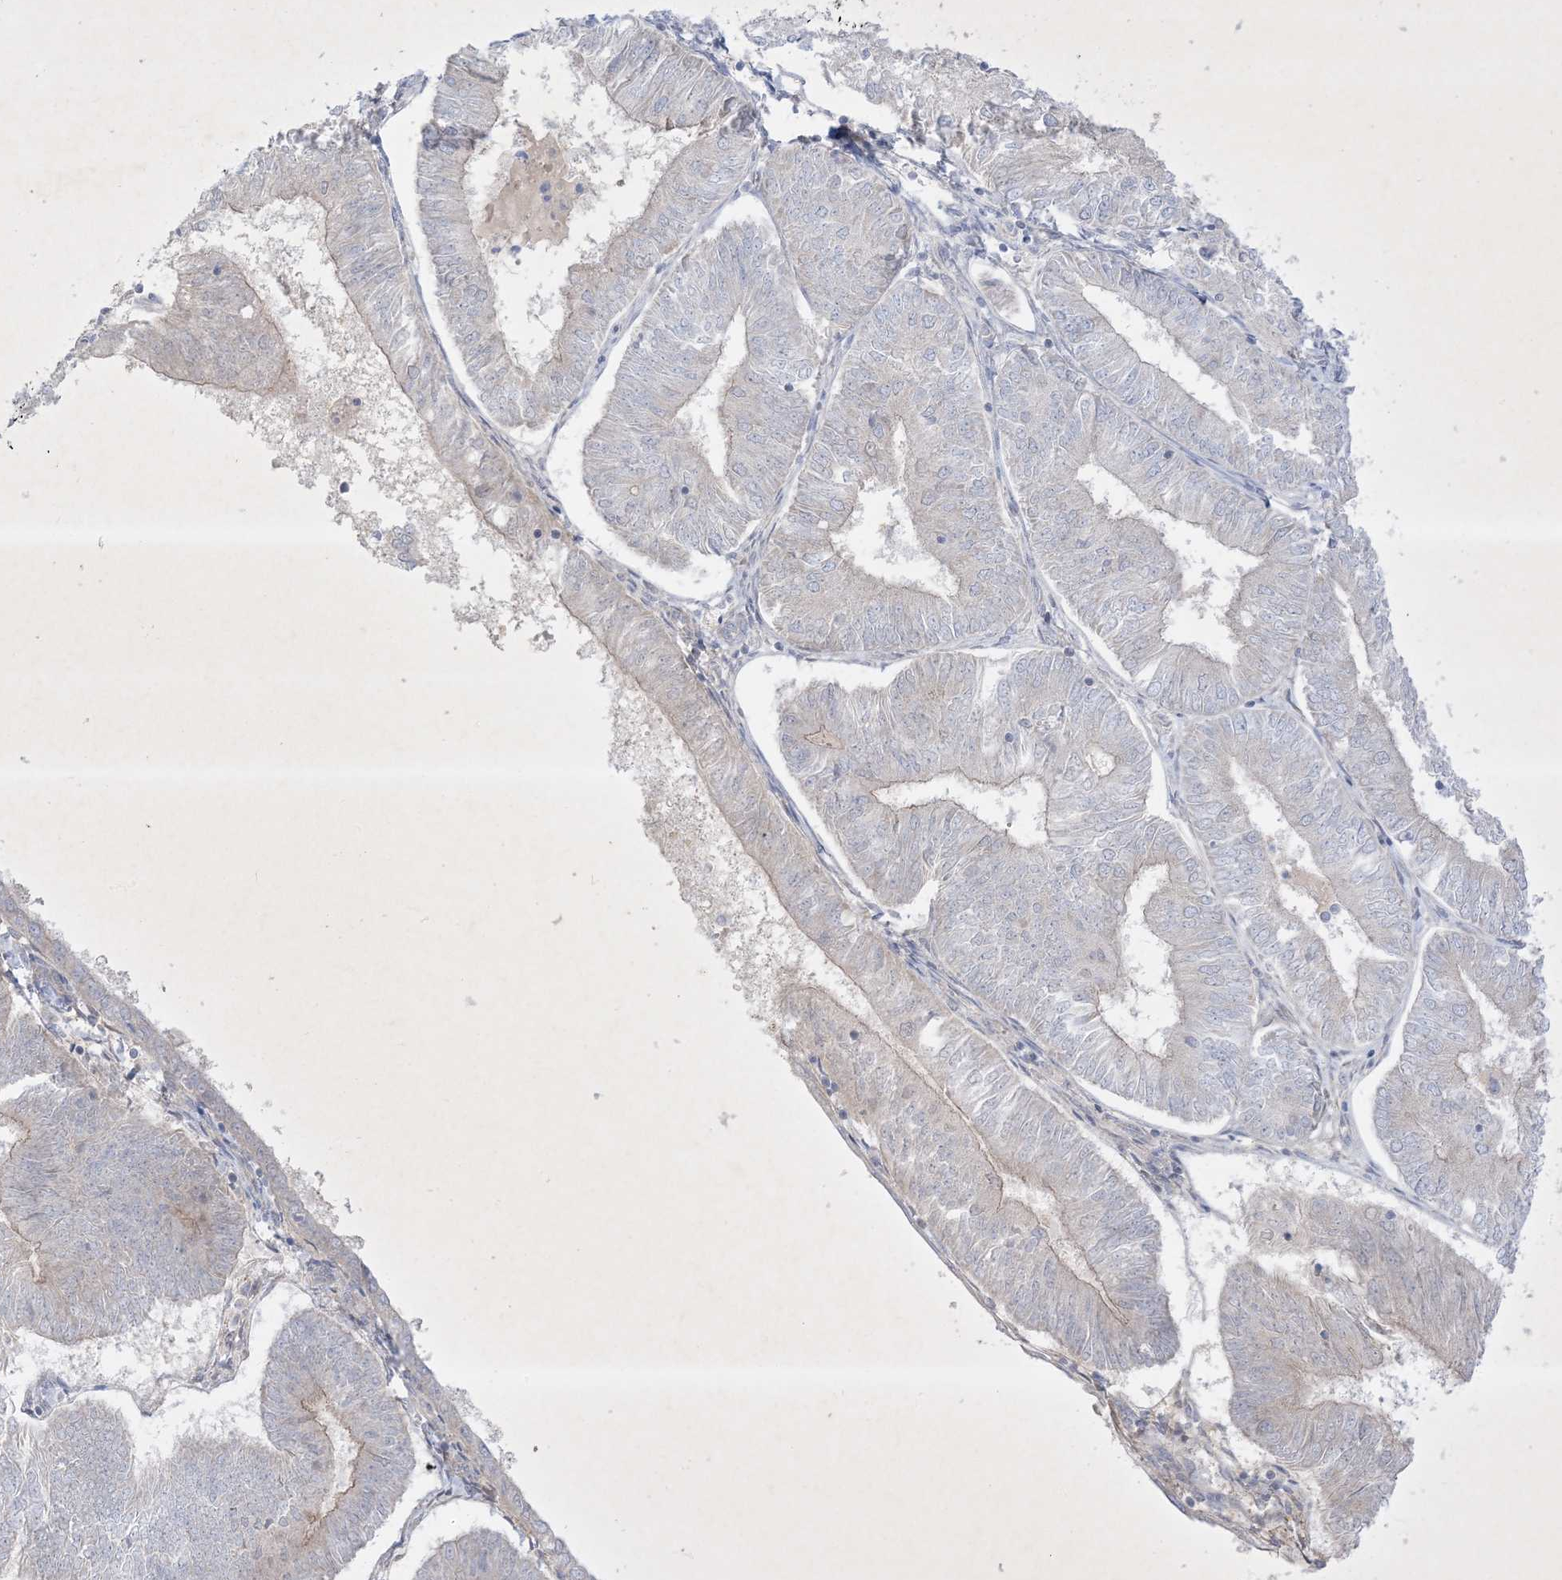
{"staining": {"intensity": "weak", "quantity": "<25%", "location": "cytoplasmic/membranous"}, "tissue": "endometrial cancer", "cell_type": "Tumor cells", "image_type": "cancer", "snomed": [{"axis": "morphology", "description": "Adenocarcinoma, NOS"}, {"axis": "topography", "description": "Endometrium"}], "caption": "DAB (3,3'-diaminobenzidine) immunohistochemical staining of endometrial cancer exhibits no significant staining in tumor cells.", "gene": "PLEKHA3", "patient": {"sex": "female", "age": 58}}